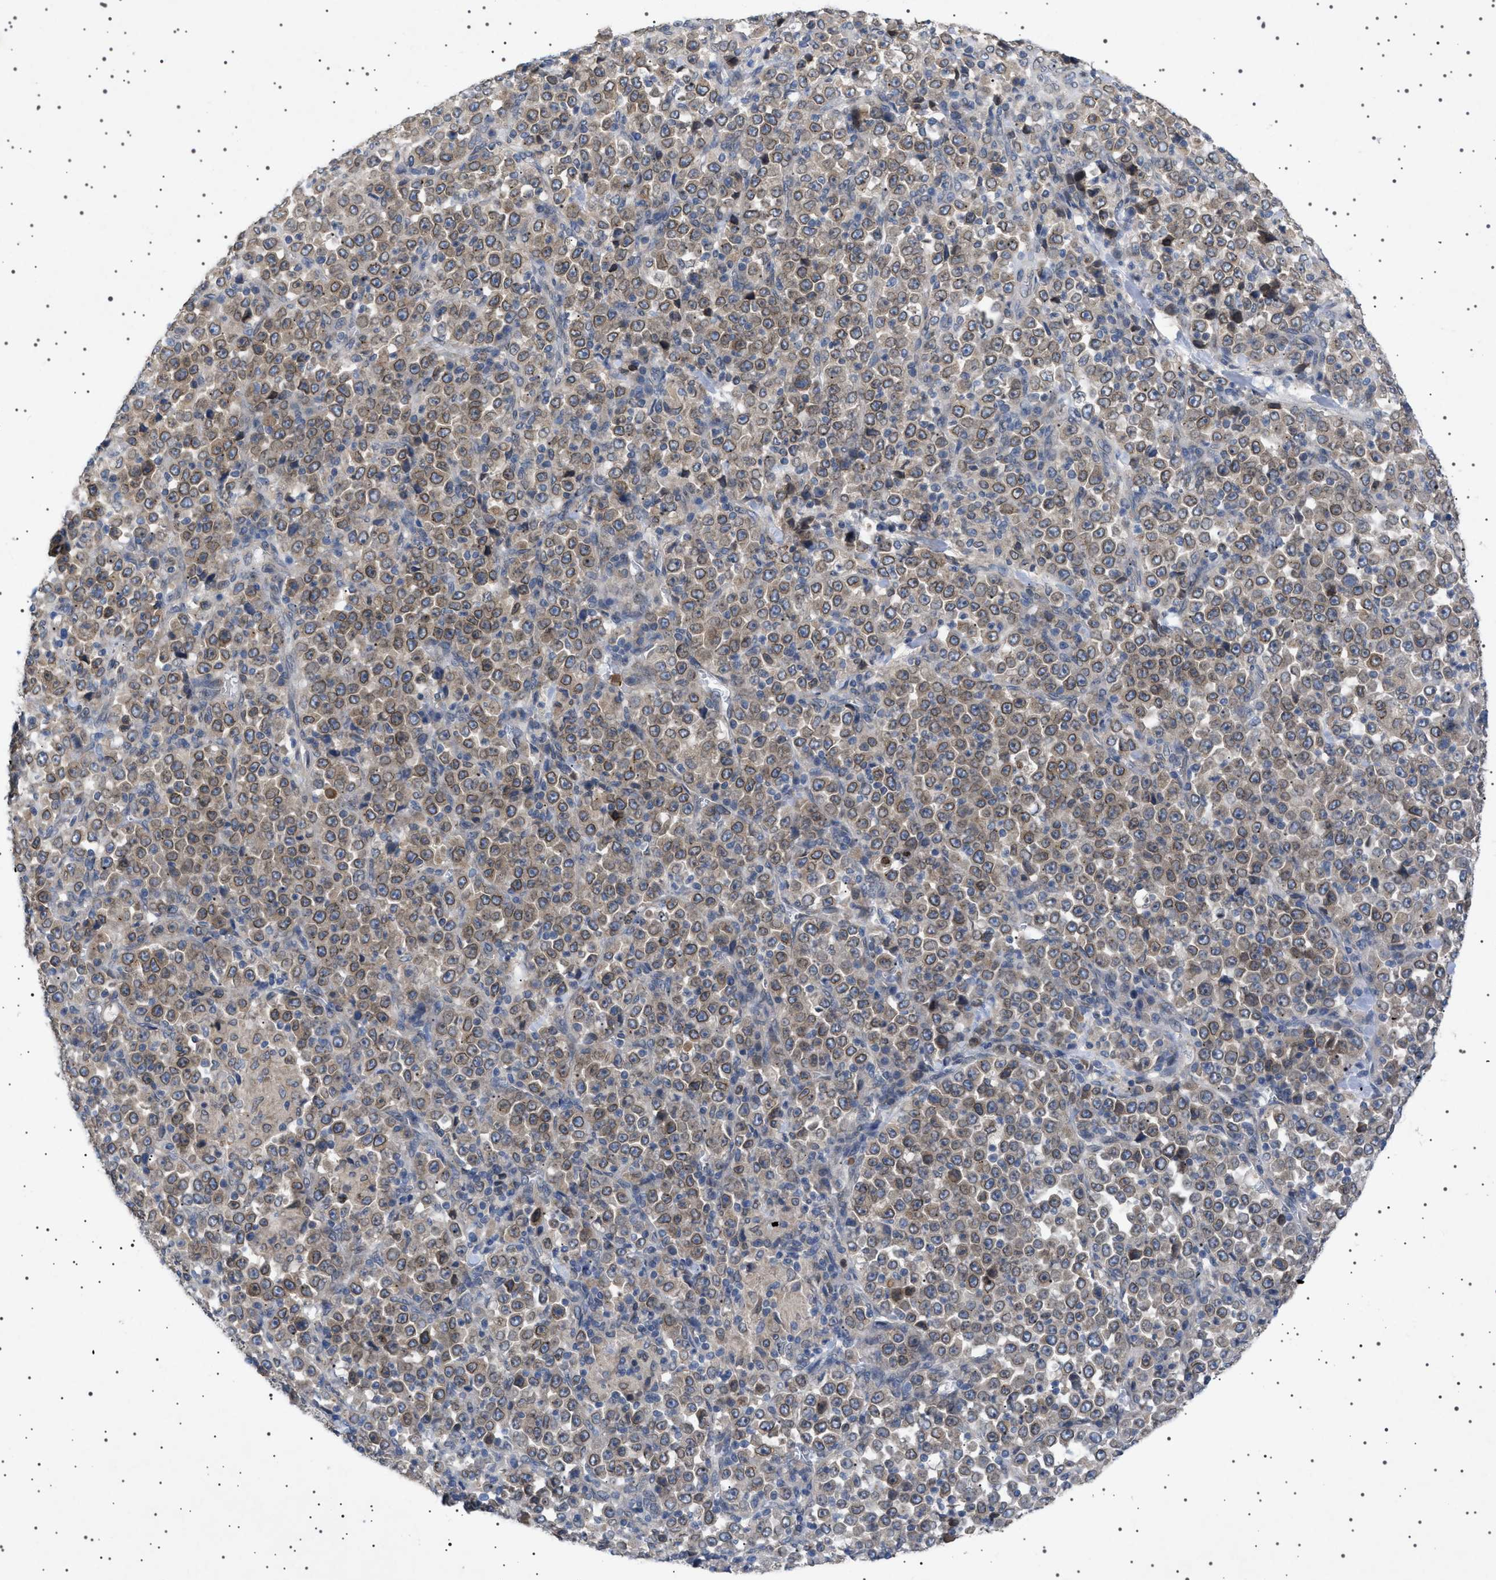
{"staining": {"intensity": "moderate", "quantity": ">75%", "location": "cytoplasmic/membranous,nuclear"}, "tissue": "stomach cancer", "cell_type": "Tumor cells", "image_type": "cancer", "snomed": [{"axis": "morphology", "description": "Normal tissue, NOS"}, {"axis": "morphology", "description": "Adenocarcinoma, NOS"}, {"axis": "topography", "description": "Stomach, upper"}, {"axis": "topography", "description": "Stomach"}], "caption": "An immunohistochemistry (IHC) histopathology image of neoplastic tissue is shown. Protein staining in brown shows moderate cytoplasmic/membranous and nuclear positivity in stomach cancer (adenocarcinoma) within tumor cells.", "gene": "NUP93", "patient": {"sex": "male", "age": 59}}